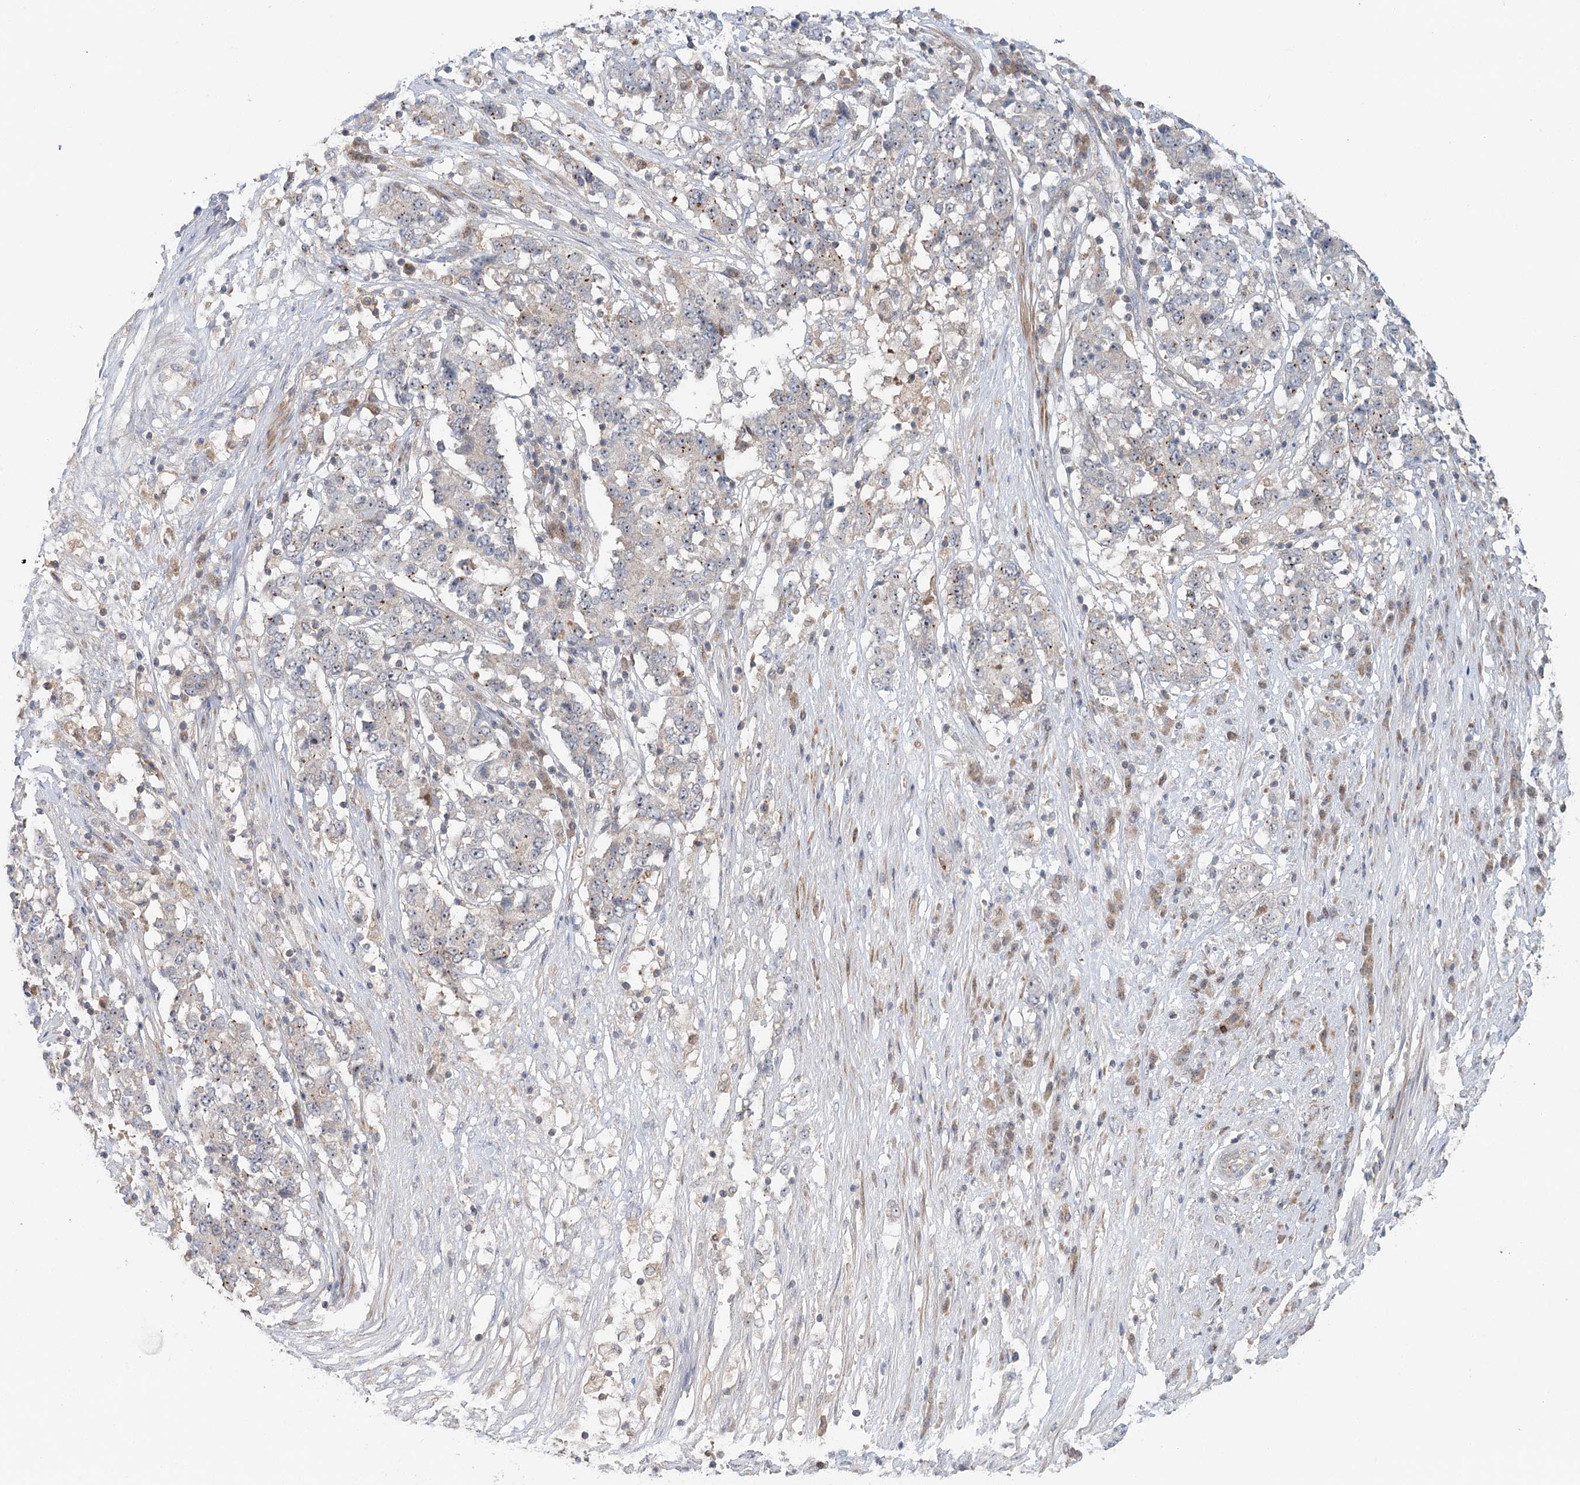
{"staining": {"intensity": "negative", "quantity": "none", "location": "none"}, "tissue": "stomach cancer", "cell_type": "Tumor cells", "image_type": "cancer", "snomed": [{"axis": "morphology", "description": "Adenocarcinoma, NOS"}, {"axis": "topography", "description": "Stomach"}], "caption": "DAB immunohistochemical staining of adenocarcinoma (stomach) demonstrates no significant expression in tumor cells.", "gene": "RAPGEF6", "patient": {"sex": "male", "age": 59}}